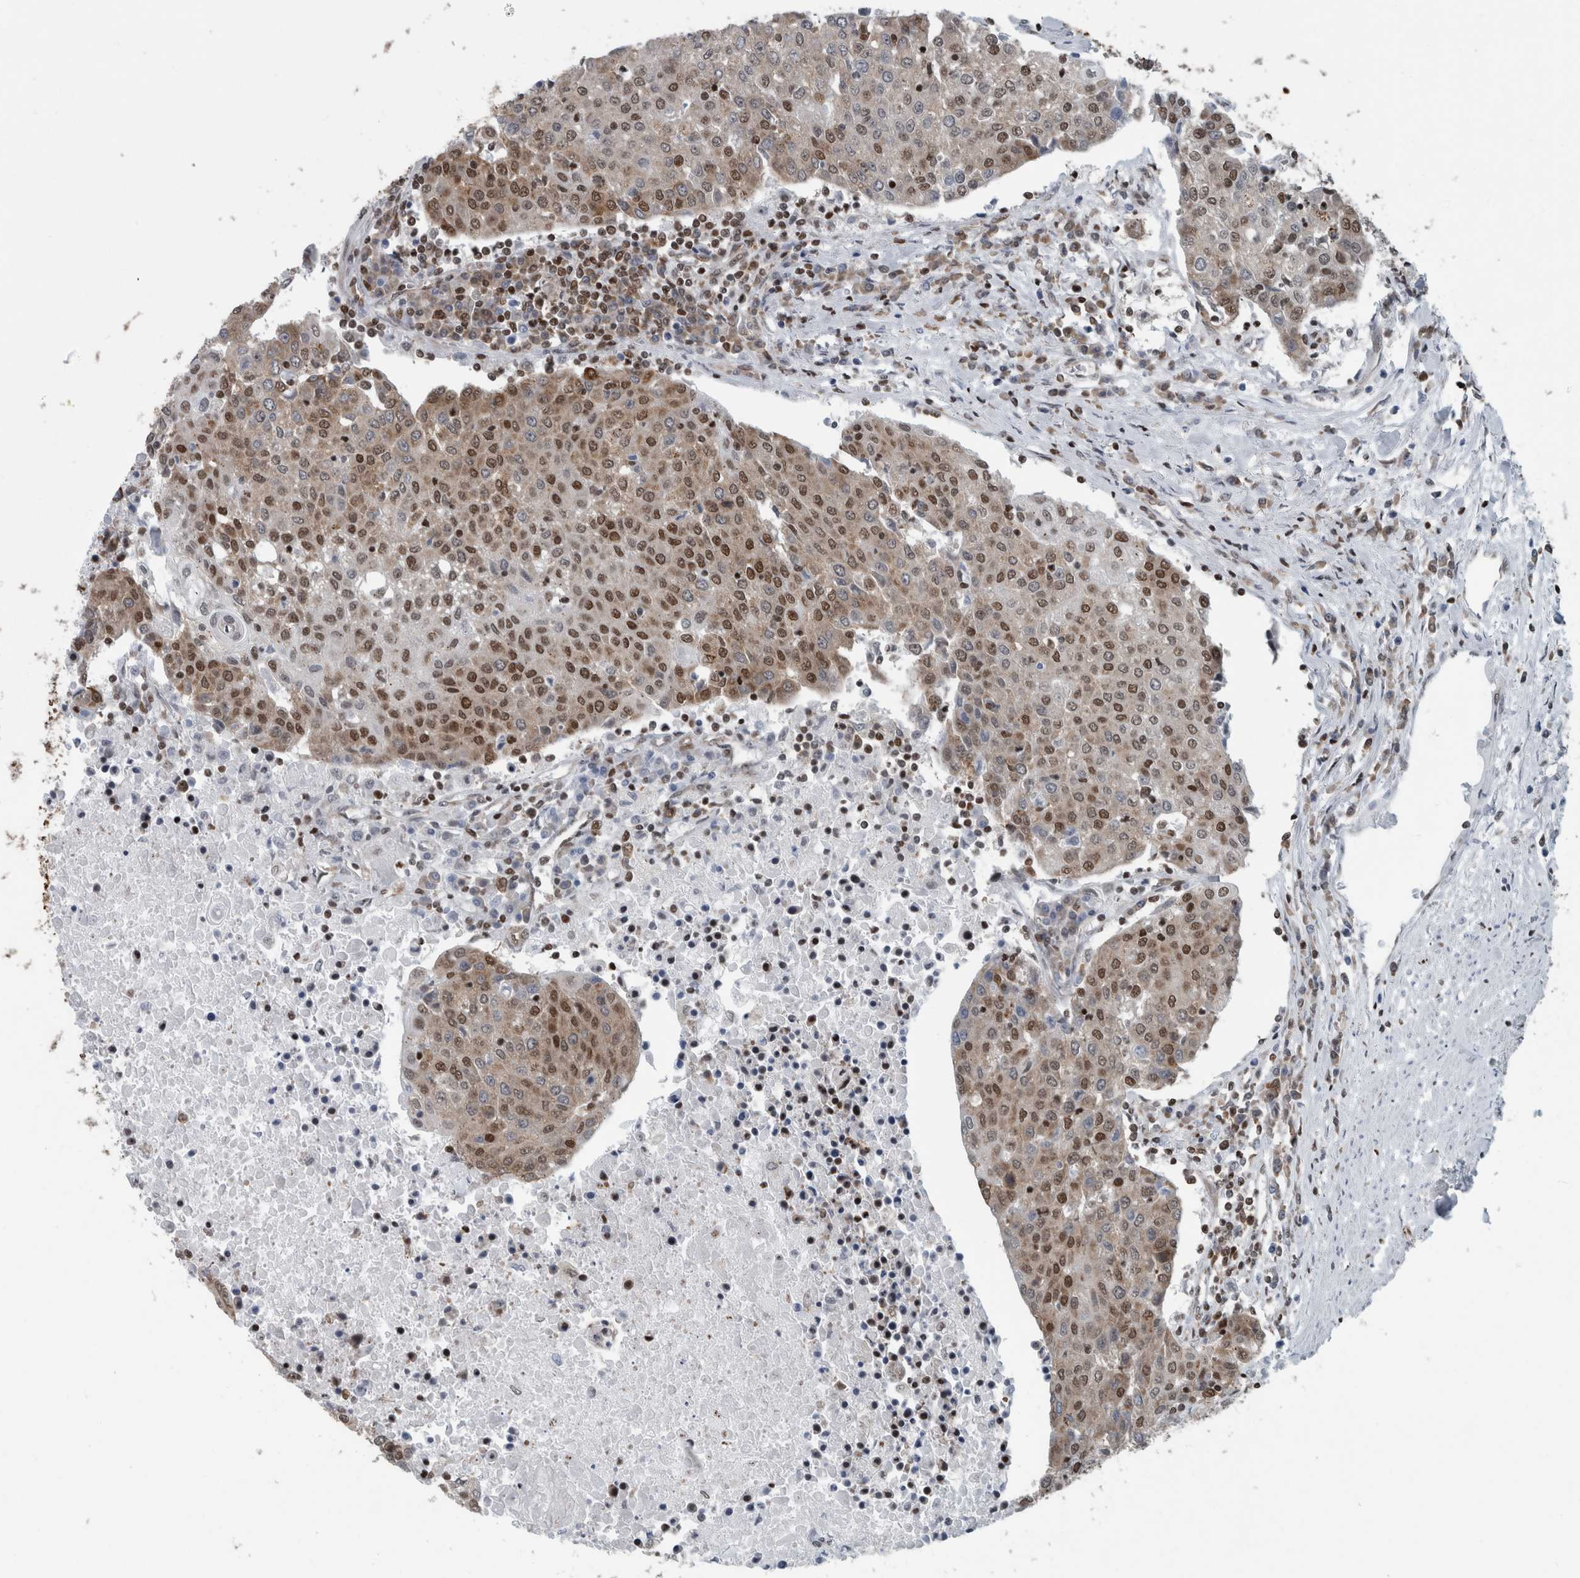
{"staining": {"intensity": "moderate", "quantity": ">75%", "location": "nuclear"}, "tissue": "urothelial cancer", "cell_type": "Tumor cells", "image_type": "cancer", "snomed": [{"axis": "morphology", "description": "Urothelial carcinoma, High grade"}, {"axis": "topography", "description": "Urinary bladder"}], "caption": "Moderate nuclear positivity for a protein is present in about >75% of tumor cells of urothelial cancer using immunohistochemistry.", "gene": "DNMT3A", "patient": {"sex": "female", "age": 85}}